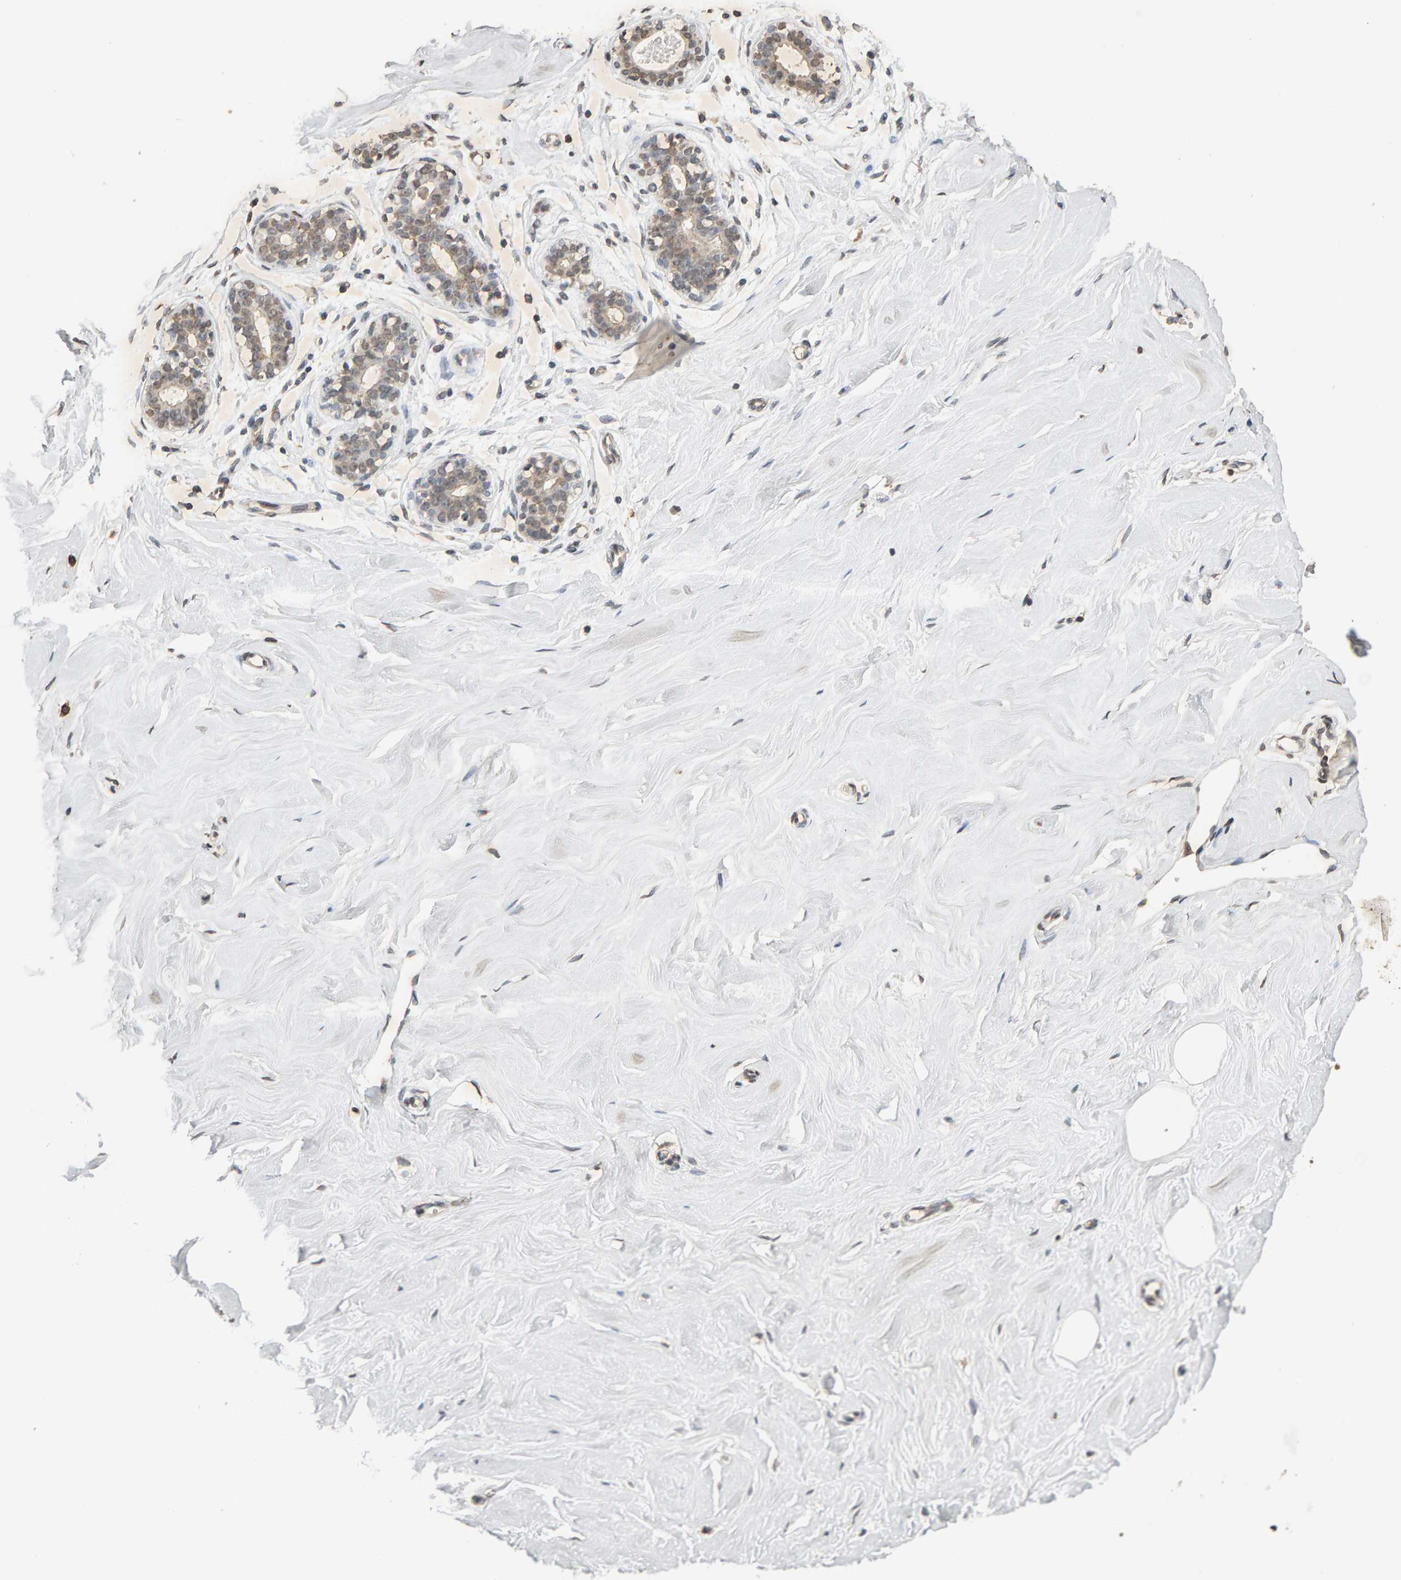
{"staining": {"intensity": "moderate", "quantity": ">75%", "location": "nuclear"}, "tissue": "breast", "cell_type": "Adipocytes", "image_type": "normal", "snomed": [{"axis": "morphology", "description": "Normal tissue, NOS"}, {"axis": "topography", "description": "Breast"}], "caption": "The photomicrograph demonstrates staining of unremarkable breast, revealing moderate nuclear protein expression (brown color) within adipocytes.", "gene": "DNAJB5", "patient": {"sex": "female", "age": 23}}